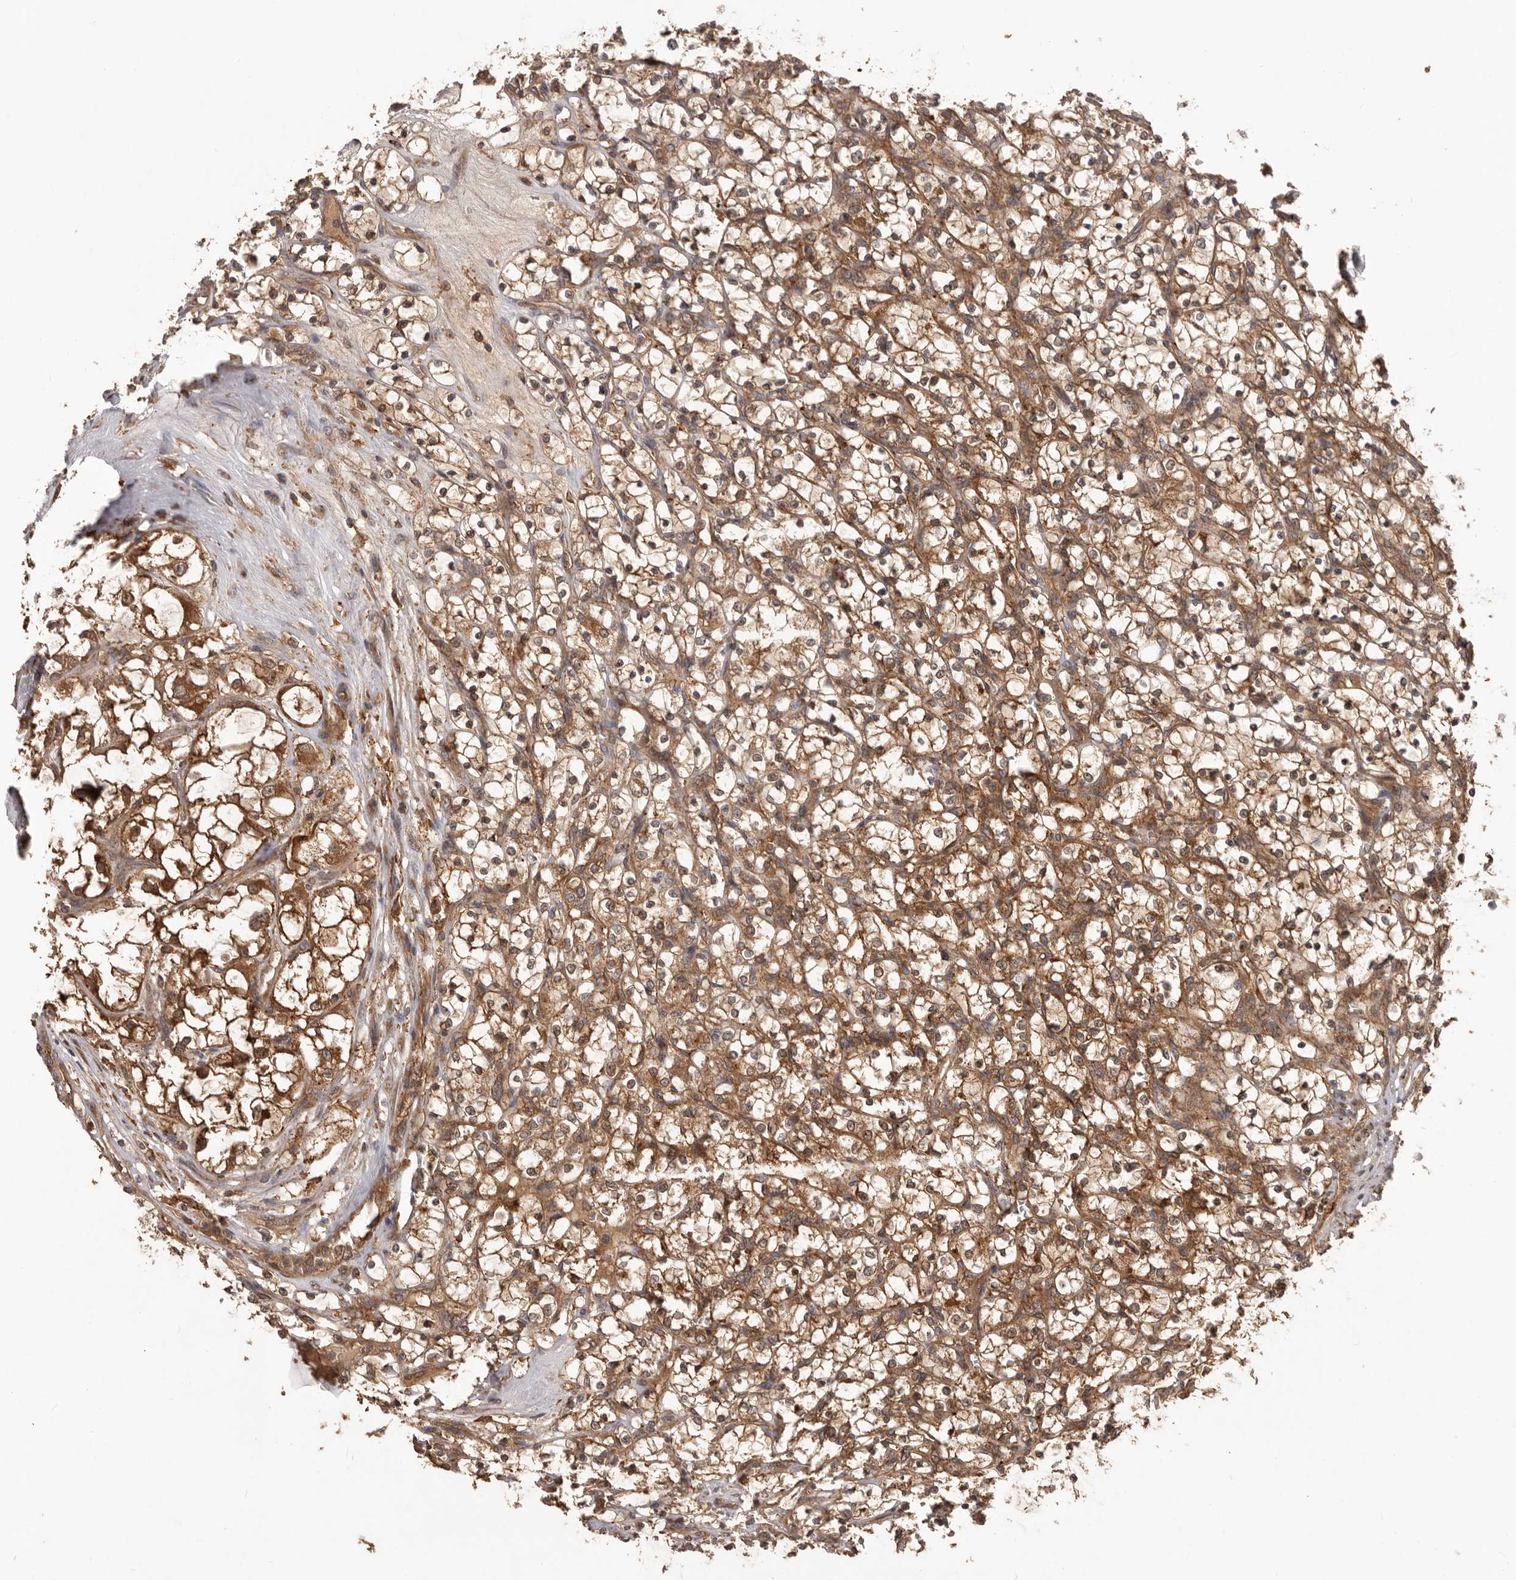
{"staining": {"intensity": "moderate", "quantity": ">75%", "location": "cytoplasmic/membranous"}, "tissue": "renal cancer", "cell_type": "Tumor cells", "image_type": "cancer", "snomed": [{"axis": "morphology", "description": "Adenocarcinoma, NOS"}, {"axis": "topography", "description": "Kidney"}], "caption": "Human adenocarcinoma (renal) stained with a brown dye shows moderate cytoplasmic/membranous positive staining in approximately >75% of tumor cells.", "gene": "SLC22A3", "patient": {"sex": "female", "age": 69}}